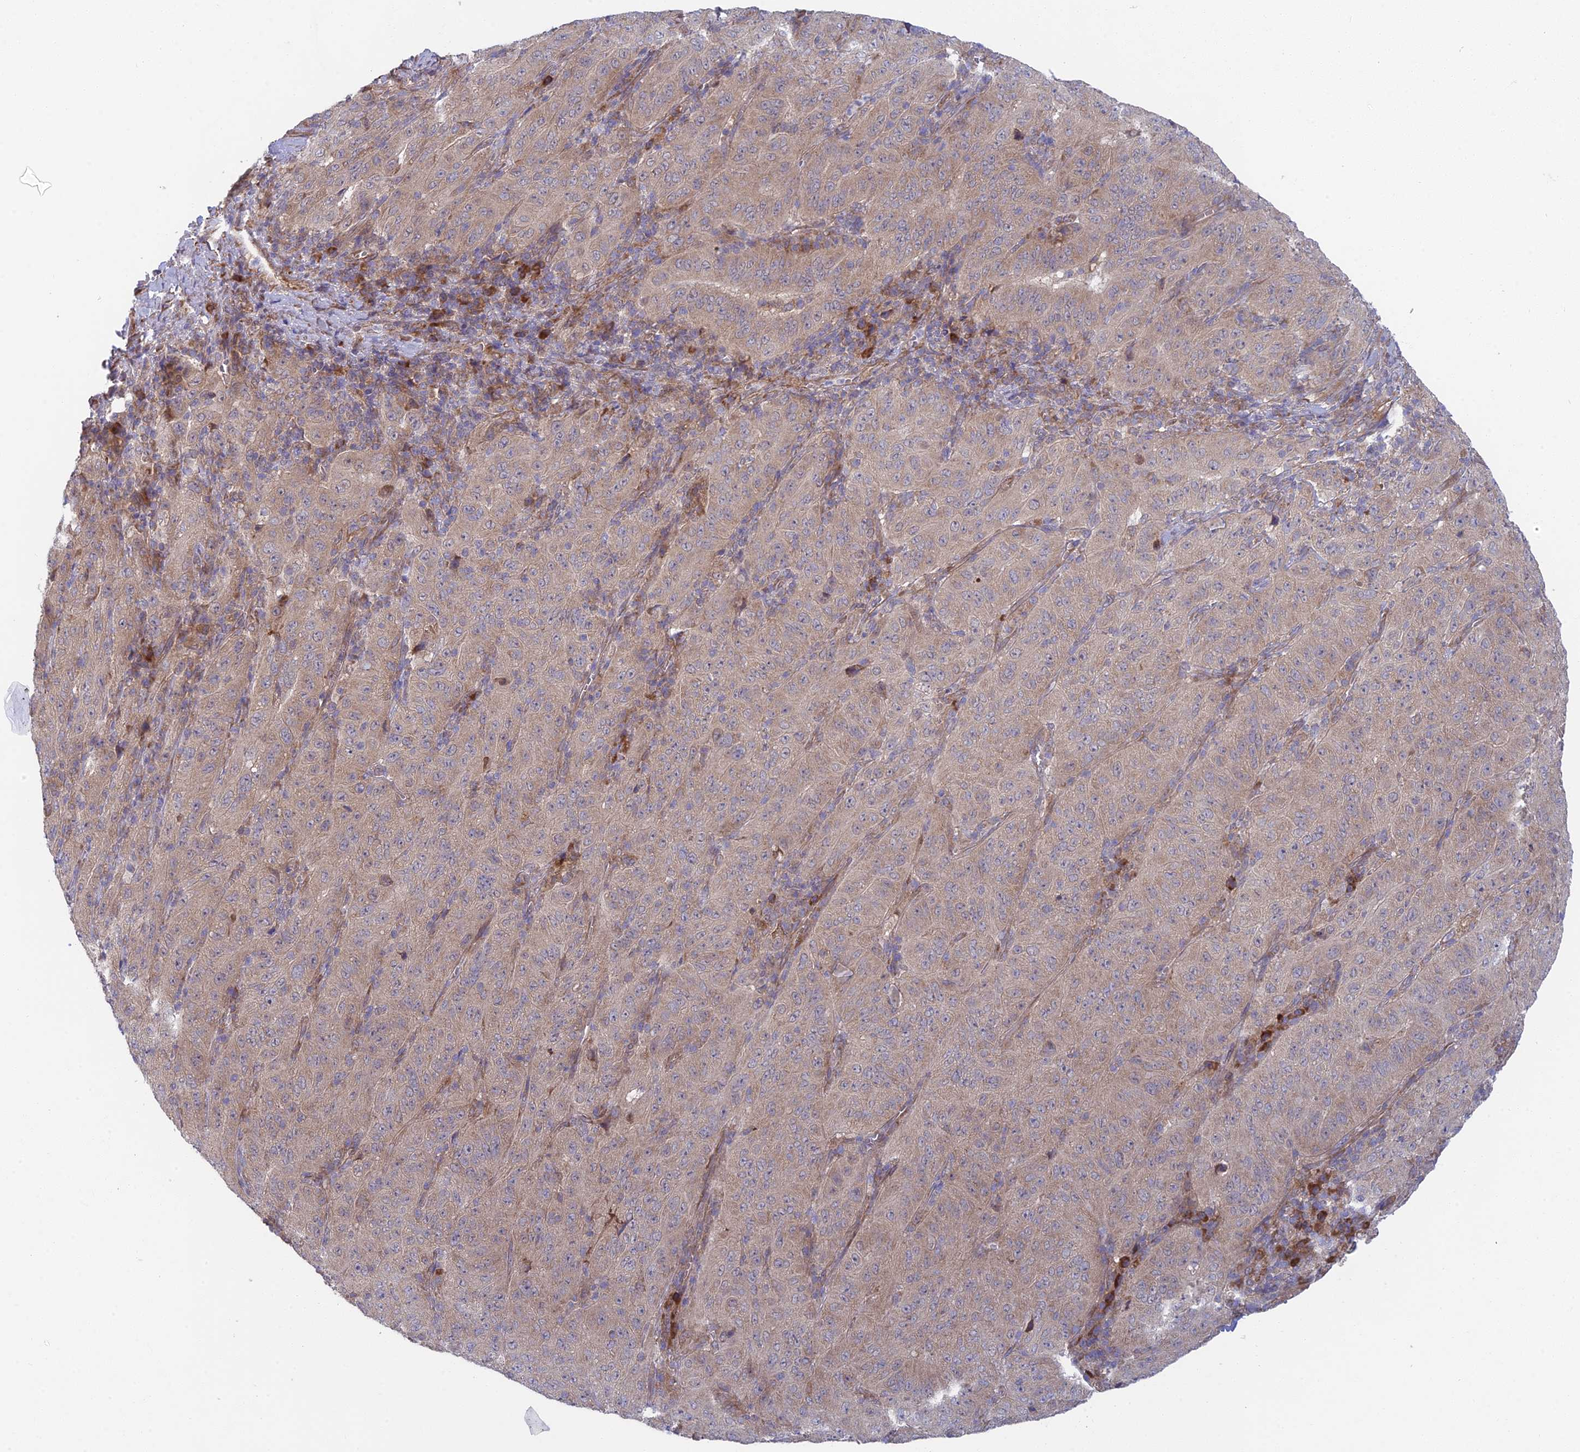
{"staining": {"intensity": "weak", "quantity": "25%-75%", "location": "cytoplasmic/membranous"}, "tissue": "pancreatic cancer", "cell_type": "Tumor cells", "image_type": "cancer", "snomed": [{"axis": "morphology", "description": "Adenocarcinoma, NOS"}, {"axis": "topography", "description": "Pancreas"}], "caption": "Human pancreatic cancer (adenocarcinoma) stained for a protein (brown) displays weak cytoplasmic/membranous positive positivity in about 25%-75% of tumor cells.", "gene": "INCA1", "patient": {"sex": "male", "age": 63}}